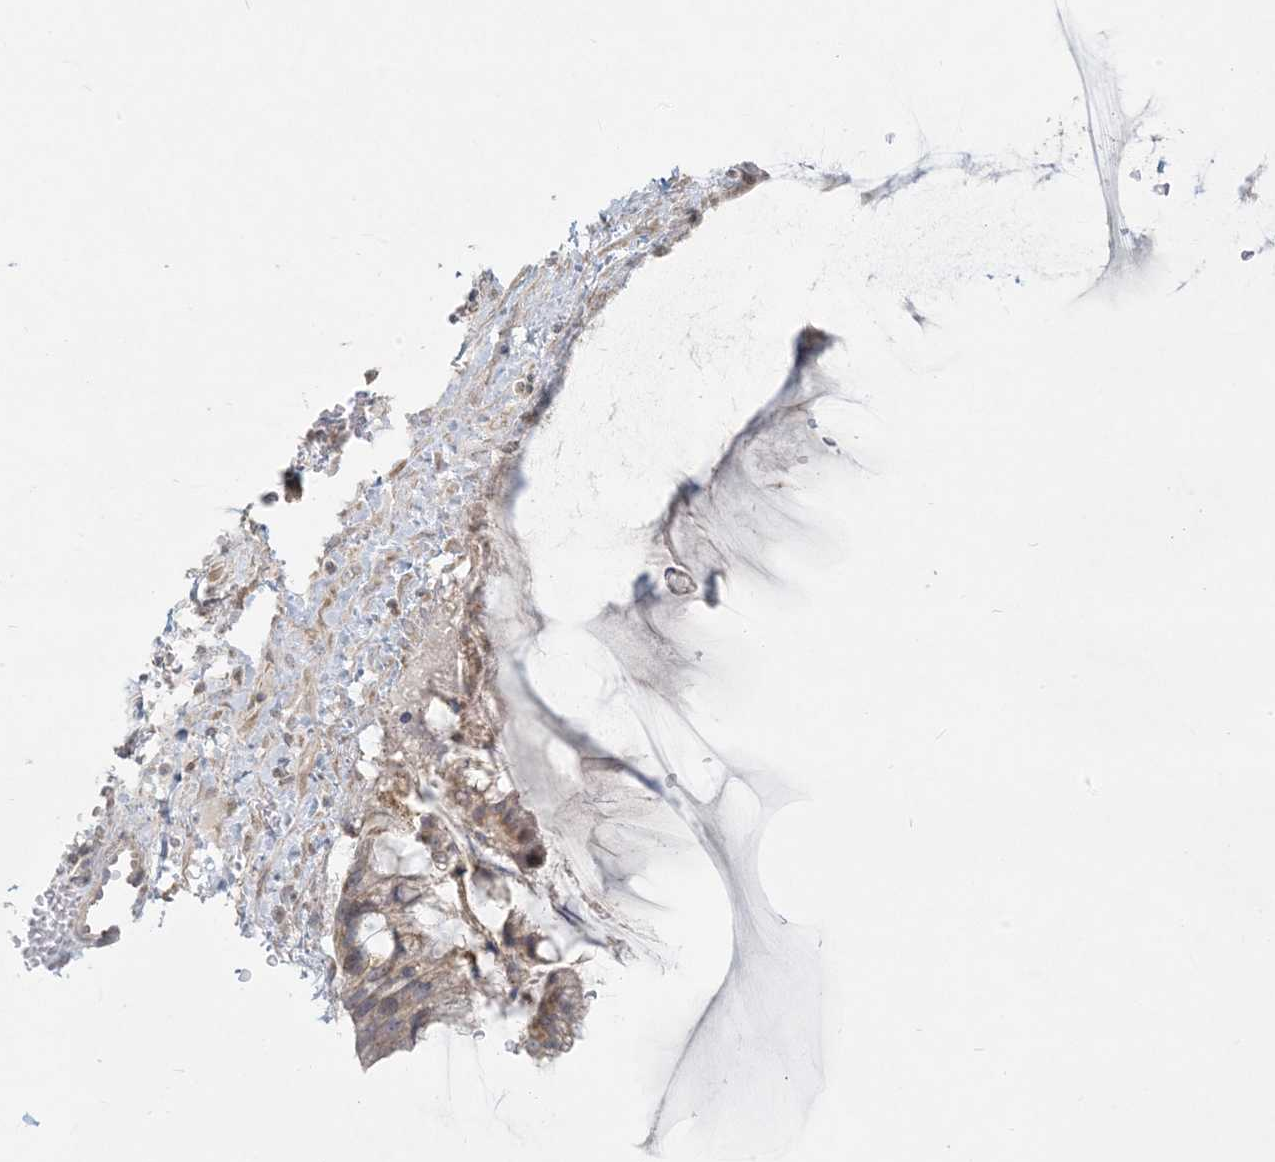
{"staining": {"intensity": "weak", "quantity": ">75%", "location": "cytoplasmic/membranous"}, "tissue": "ovarian cancer", "cell_type": "Tumor cells", "image_type": "cancer", "snomed": [{"axis": "morphology", "description": "Cystadenocarcinoma, mucinous, NOS"}, {"axis": "topography", "description": "Ovary"}], "caption": "Protein expression analysis of human ovarian mucinous cystadenocarcinoma reveals weak cytoplasmic/membranous positivity in about >75% of tumor cells. (brown staining indicates protein expression, while blue staining denotes nuclei).", "gene": "MCAT", "patient": {"sex": "female", "age": 37}}